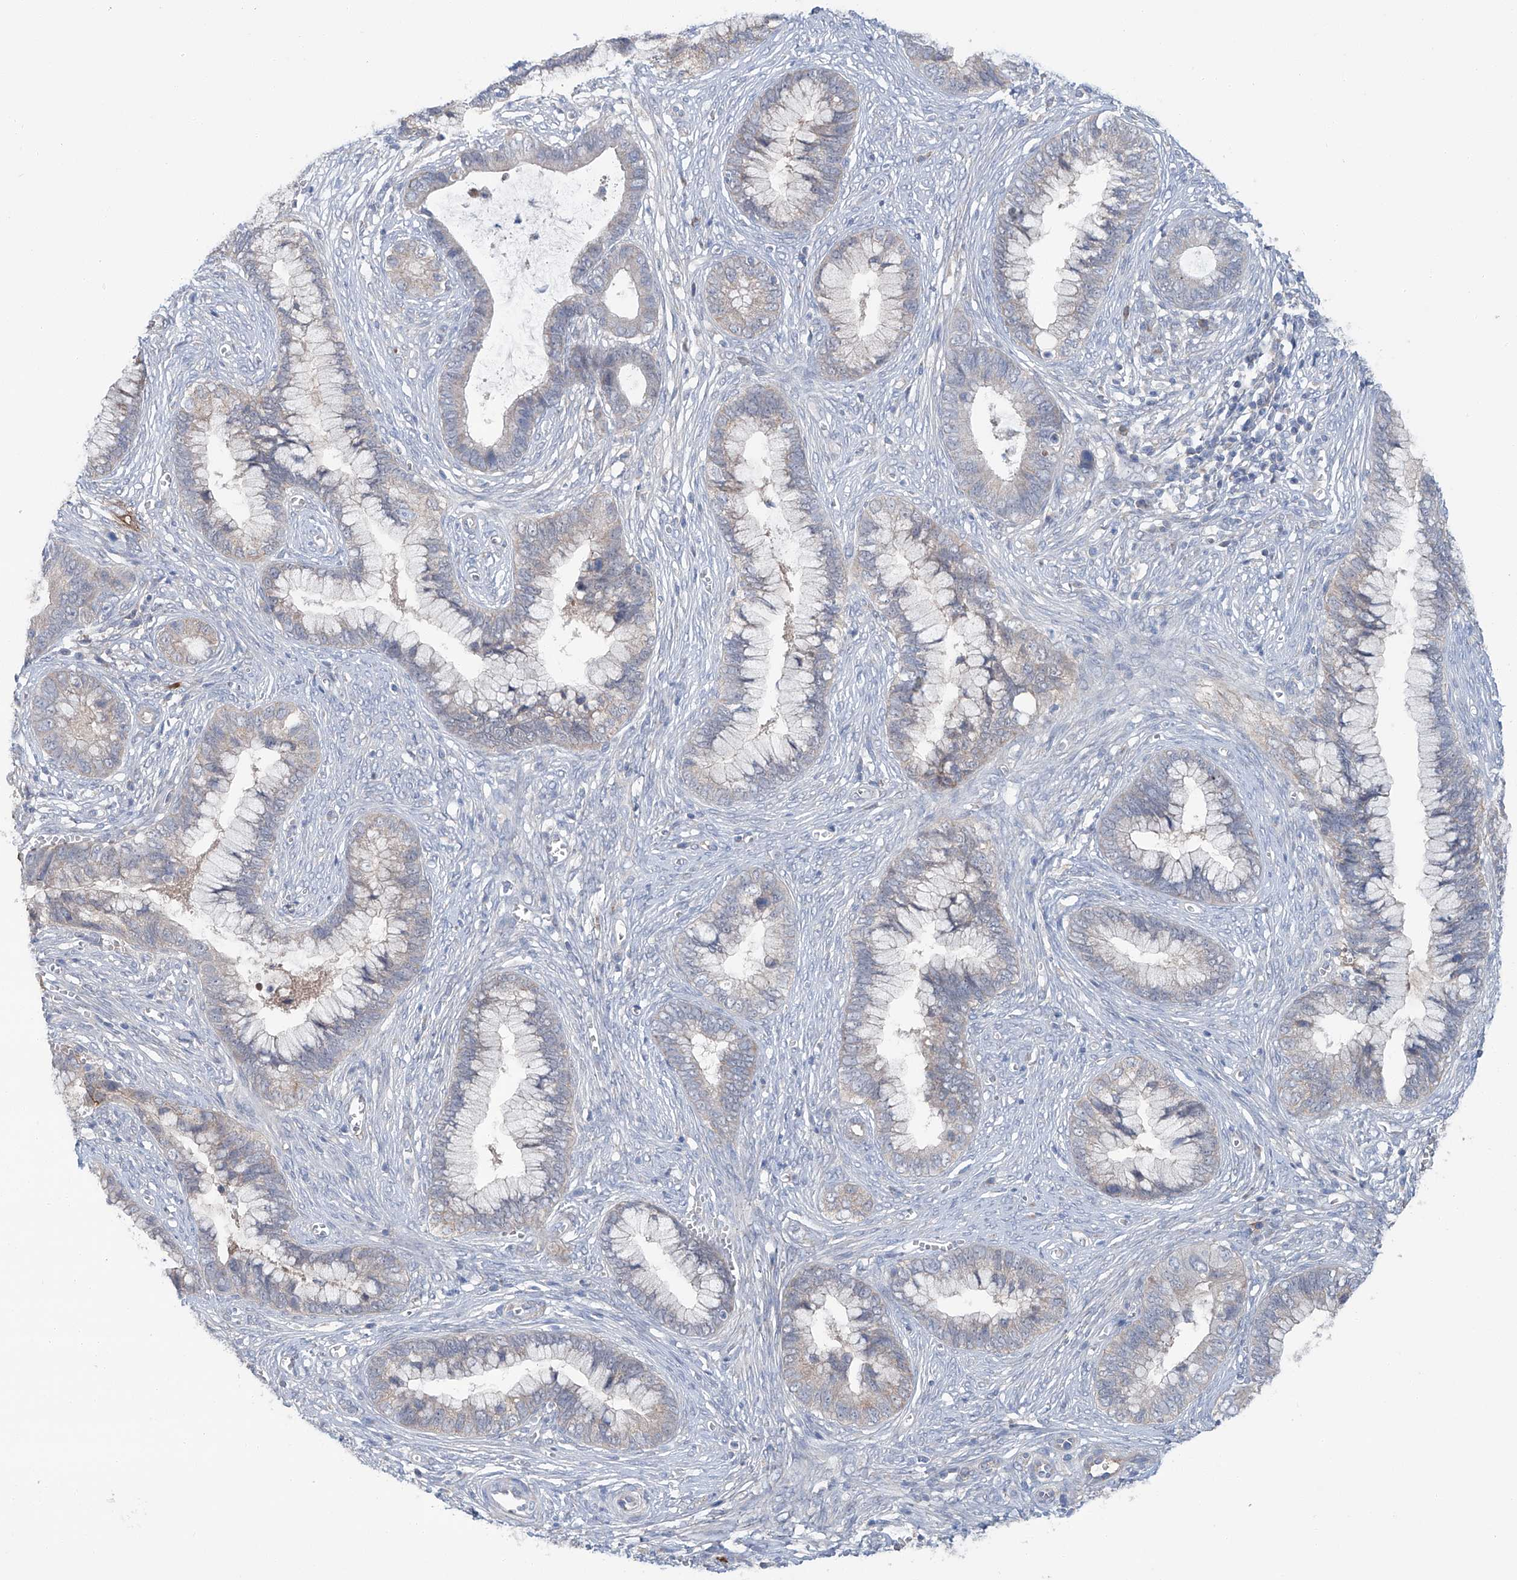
{"staining": {"intensity": "weak", "quantity": "<25%", "location": "cytoplasmic/membranous"}, "tissue": "cervical cancer", "cell_type": "Tumor cells", "image_type": "cancer", "snomed": [{"axis": "morphology", "description": "Adenocarcinoma, NOS"}, {"axis": "topography", "description": "Cervix"}], "caption": "Photomicrograph shows no significant protein expression in tumor cells of cervical adenocarcinoma.", "gene": "SIX4", "patient": {"sex": "female", "age": 44}}